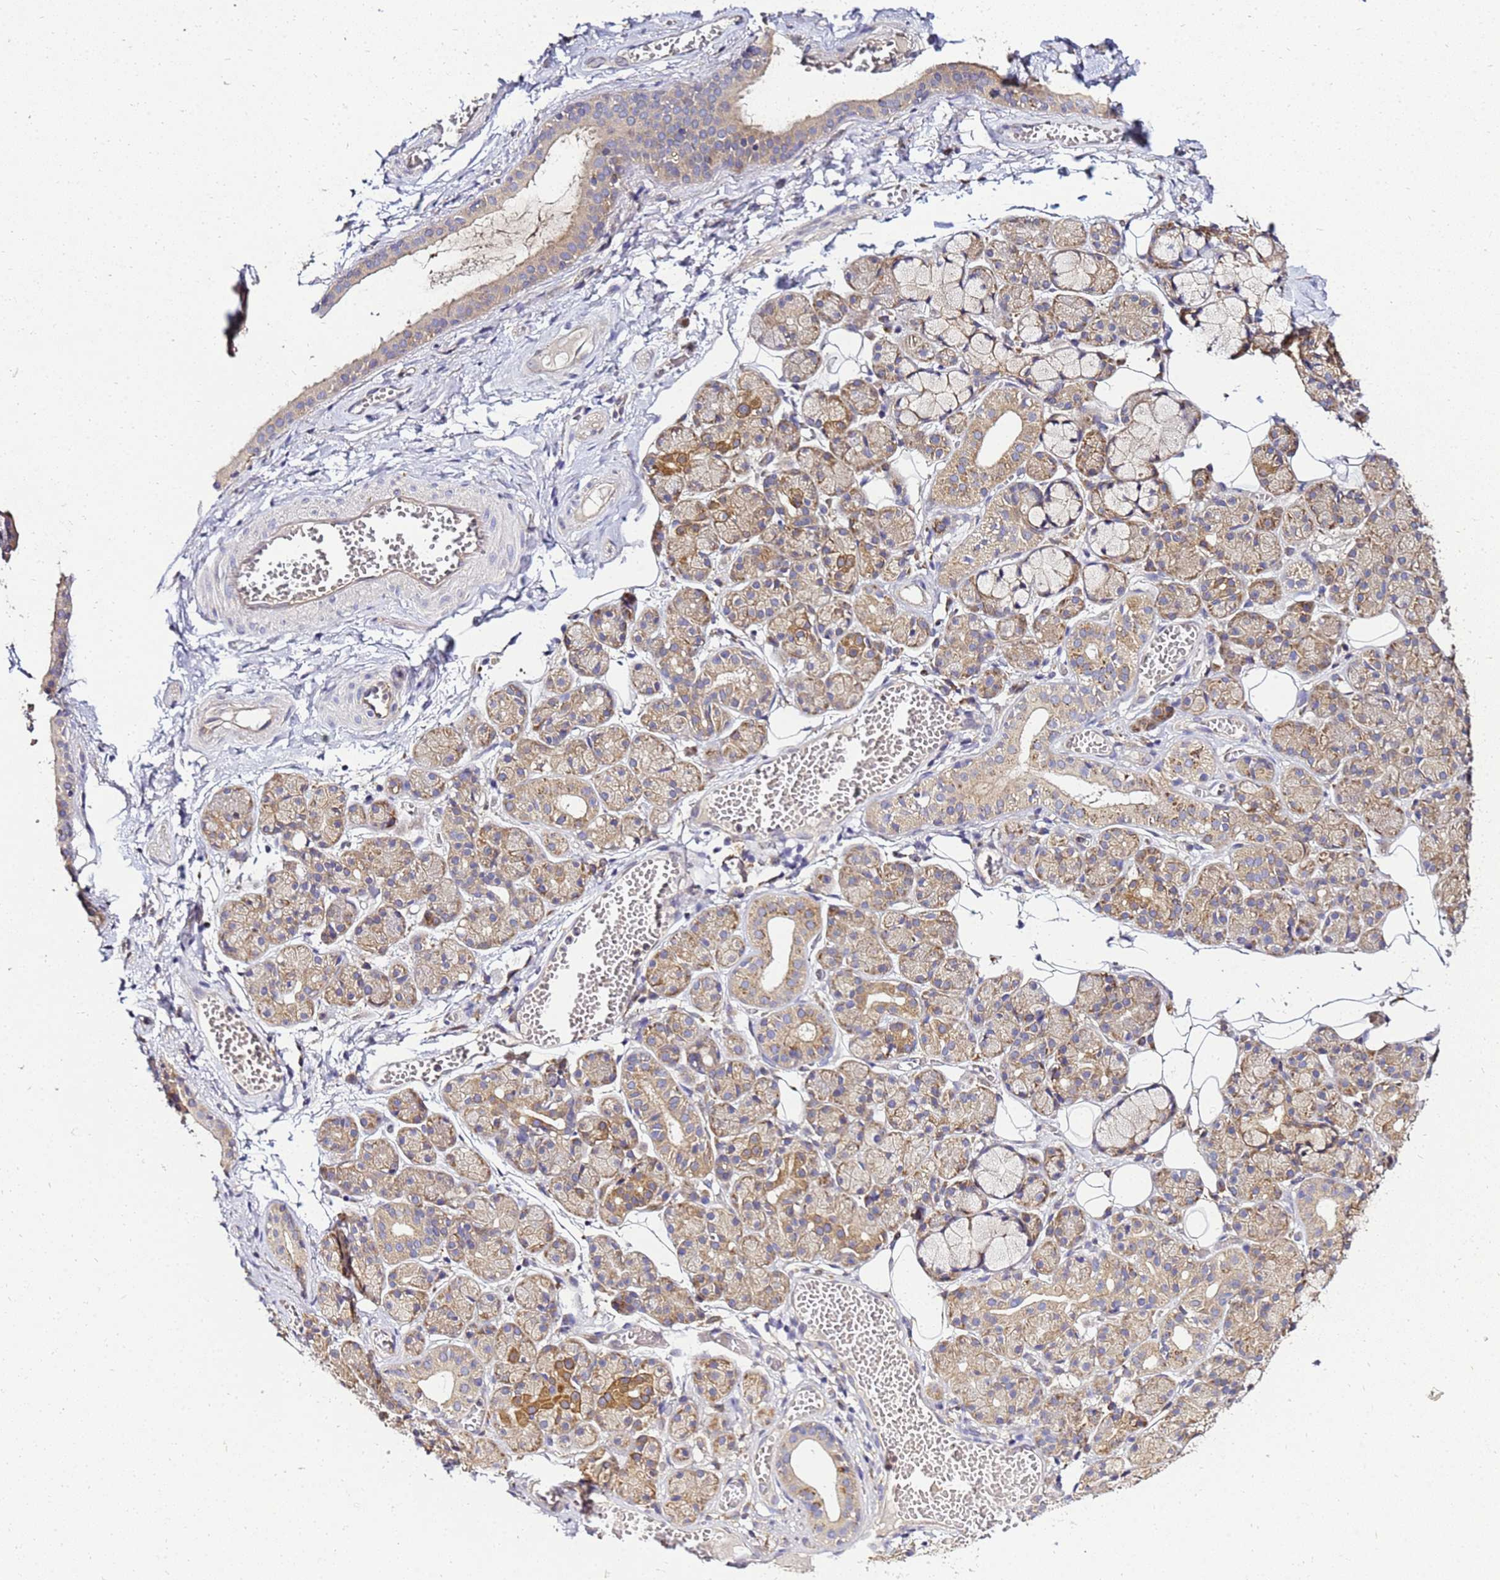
{"staining": {"intensity": "moderate", "quantity": "25%-75%", "location": "cytoplasmic/membranous"}, "tissue": "salivary gland", "cell_type": "Glandular cells", "image_type": "normal", "snomed": [{"axis": "morphology", "description": "Normal tissue, NOS"}, {"axis": "topography", "description": "Salivary gland"}], "caption": "Protein staining of benign salivary gland demonstrates moderate cytoplasmic/membranous staining in about 25%-75% of glandular cells. Ihc stains the protein of interest in brown and the nuclei are stained blue.", "gene": "ADPGK", "patient": {"sex": "male", "age": 63}}